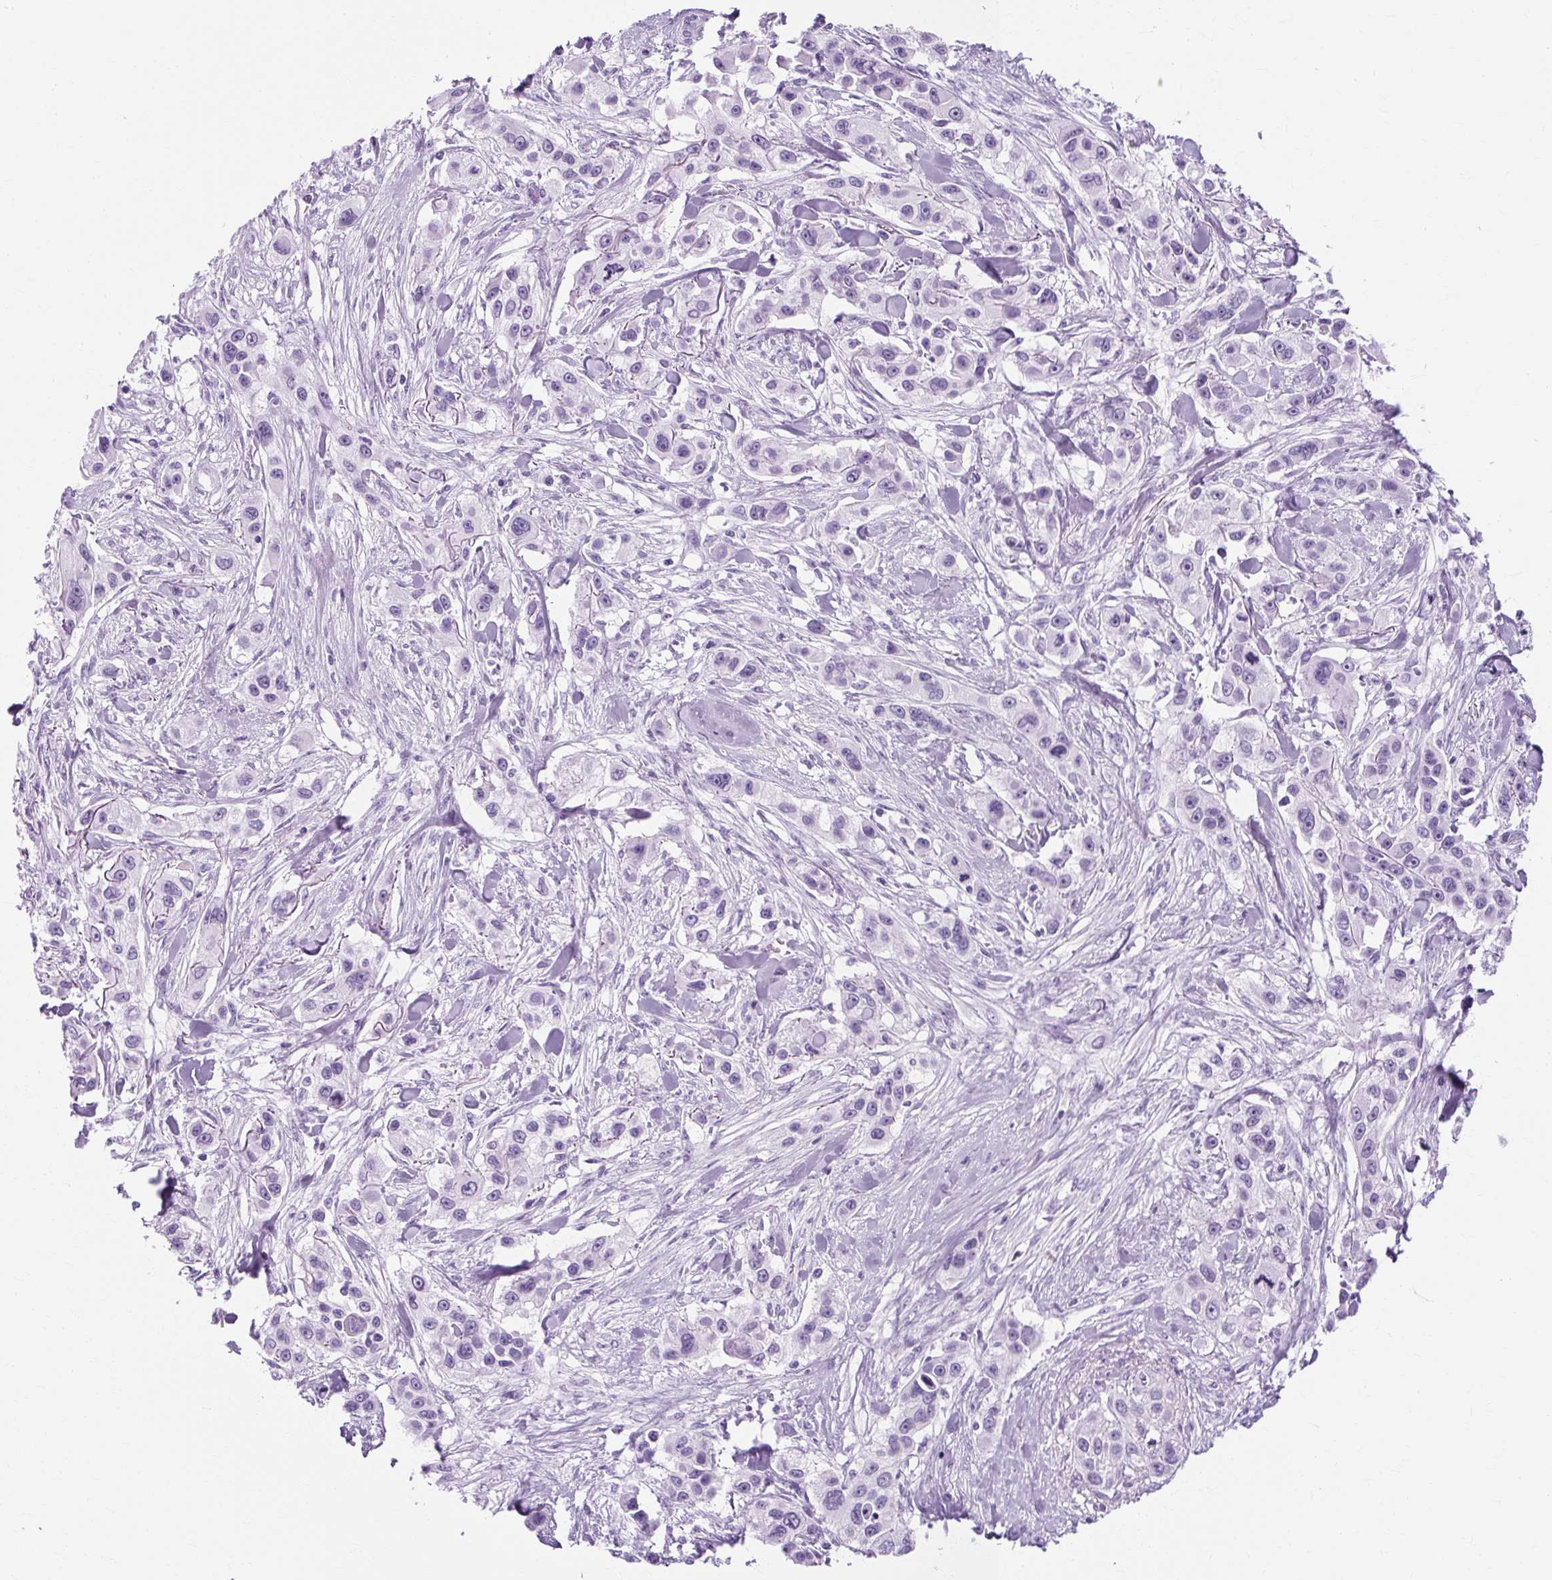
{"staining": {"intensity": "negative", "quantity": "none", "location": "none"}, "tissue": "skin cancer", "cell_type": "Tumor cells", "image_type": "cancer", "snomed": [{"axis": "morphology", "description": "Squamous cell carcinoma, NOS"}, {"axis": "topography", "description": "Skin"}], "caption": "Immunohistochemical staining of squamous cell carcinoma (skin) exhibits no significant positivity in tumor cells. (Immunohistochemistry (ihc), brightfield microscopy, high magnification).", "gene": "RYBP", "patient": {"sex": "male", "age": 63}}